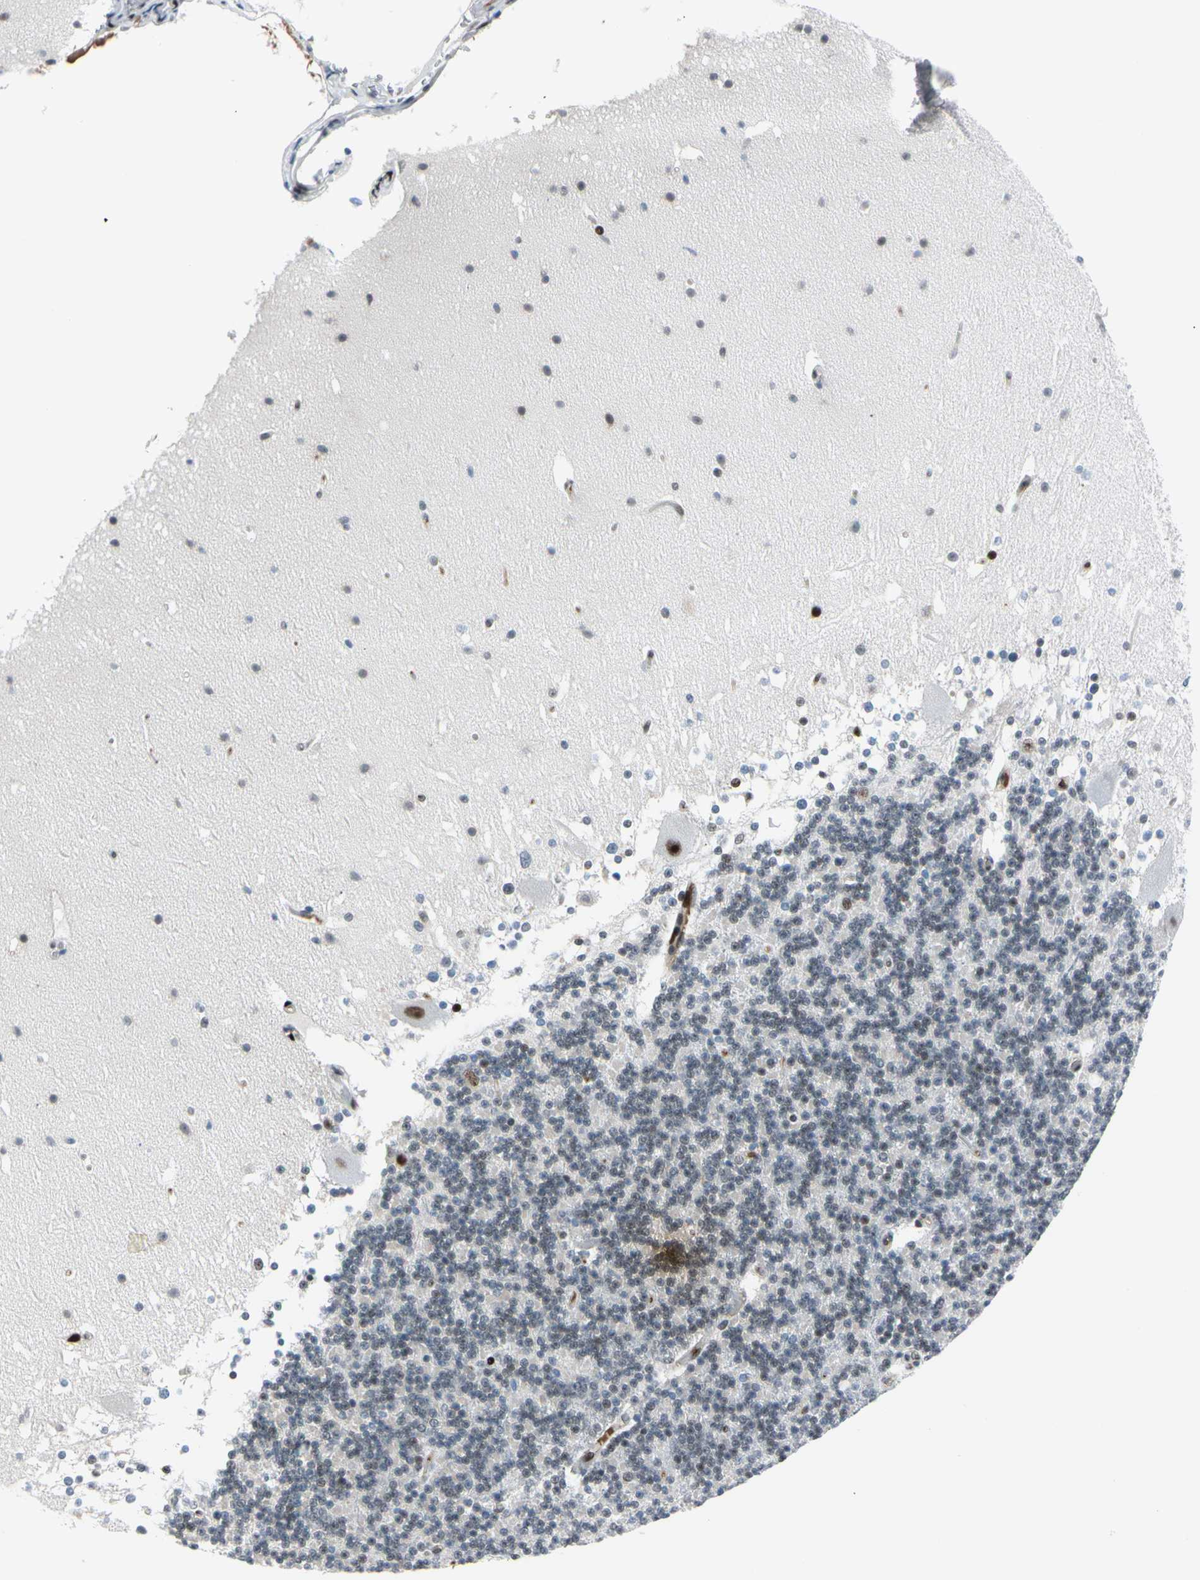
{"staining": {"intensity": "weak", "quantity": "25%-75%", "location": "nuclear"}, "tissue": "cerebellum", "cell_type": "Cells in granular layer", "image_type": "normal", "snomed": [{"axis": "morphology", "description": "Normal tissue, NOS"}, {"axis": "topography", "description": "Cerebellum"}], "caption": "DAB (3,3'-diaminobenzidine) immunohistochemical staining of normal human cerebellum displays weak nuclear protein positivity in about 25%-75% of cells in granular layer.", "gene": "FOXO3", "patient": {"sex": "female", "age": 19}}